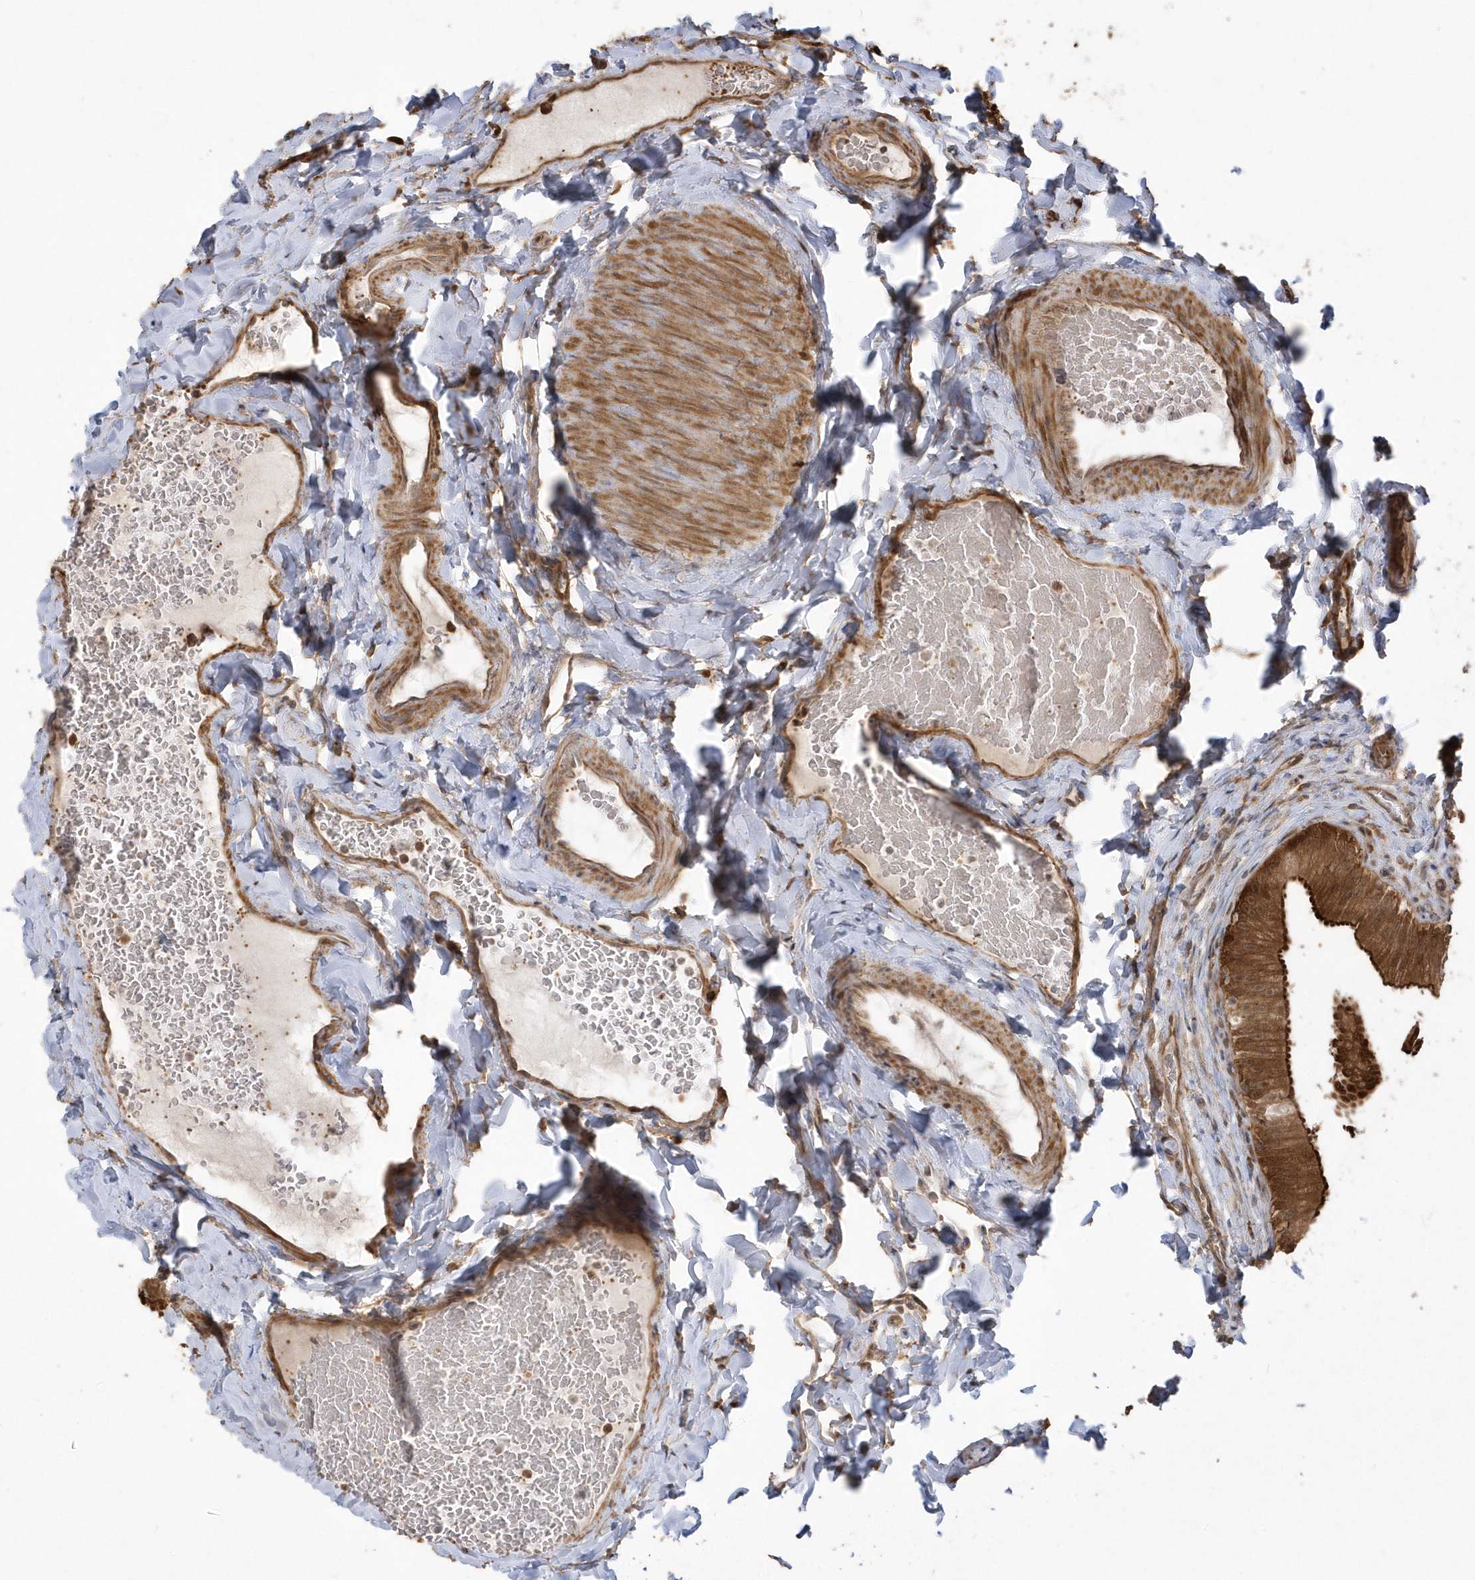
{"staining": {"intensity": "strong", "quantity": ">75%", "location": "cytoplasmic/membranous,nuclear"}, "tissue": "gallbladder", "cell_type": "Glandular cells", "image_type": "normal", "snomed": [{"axis": "morphology", "description": "Normal tissue, NOS"}, {"axis": "topography", "description": "Gallbladder"}], "caption": "DAB (3,3'-diaminobenzidine) immunohistochemical staining of normal human gallbladder reveals strong cytoplasmic/membranous,nuclear protein expression in approximately >75% of glandular cells.", "gene": "HNMT", "patient": {"sex": "female", "age": 30}}